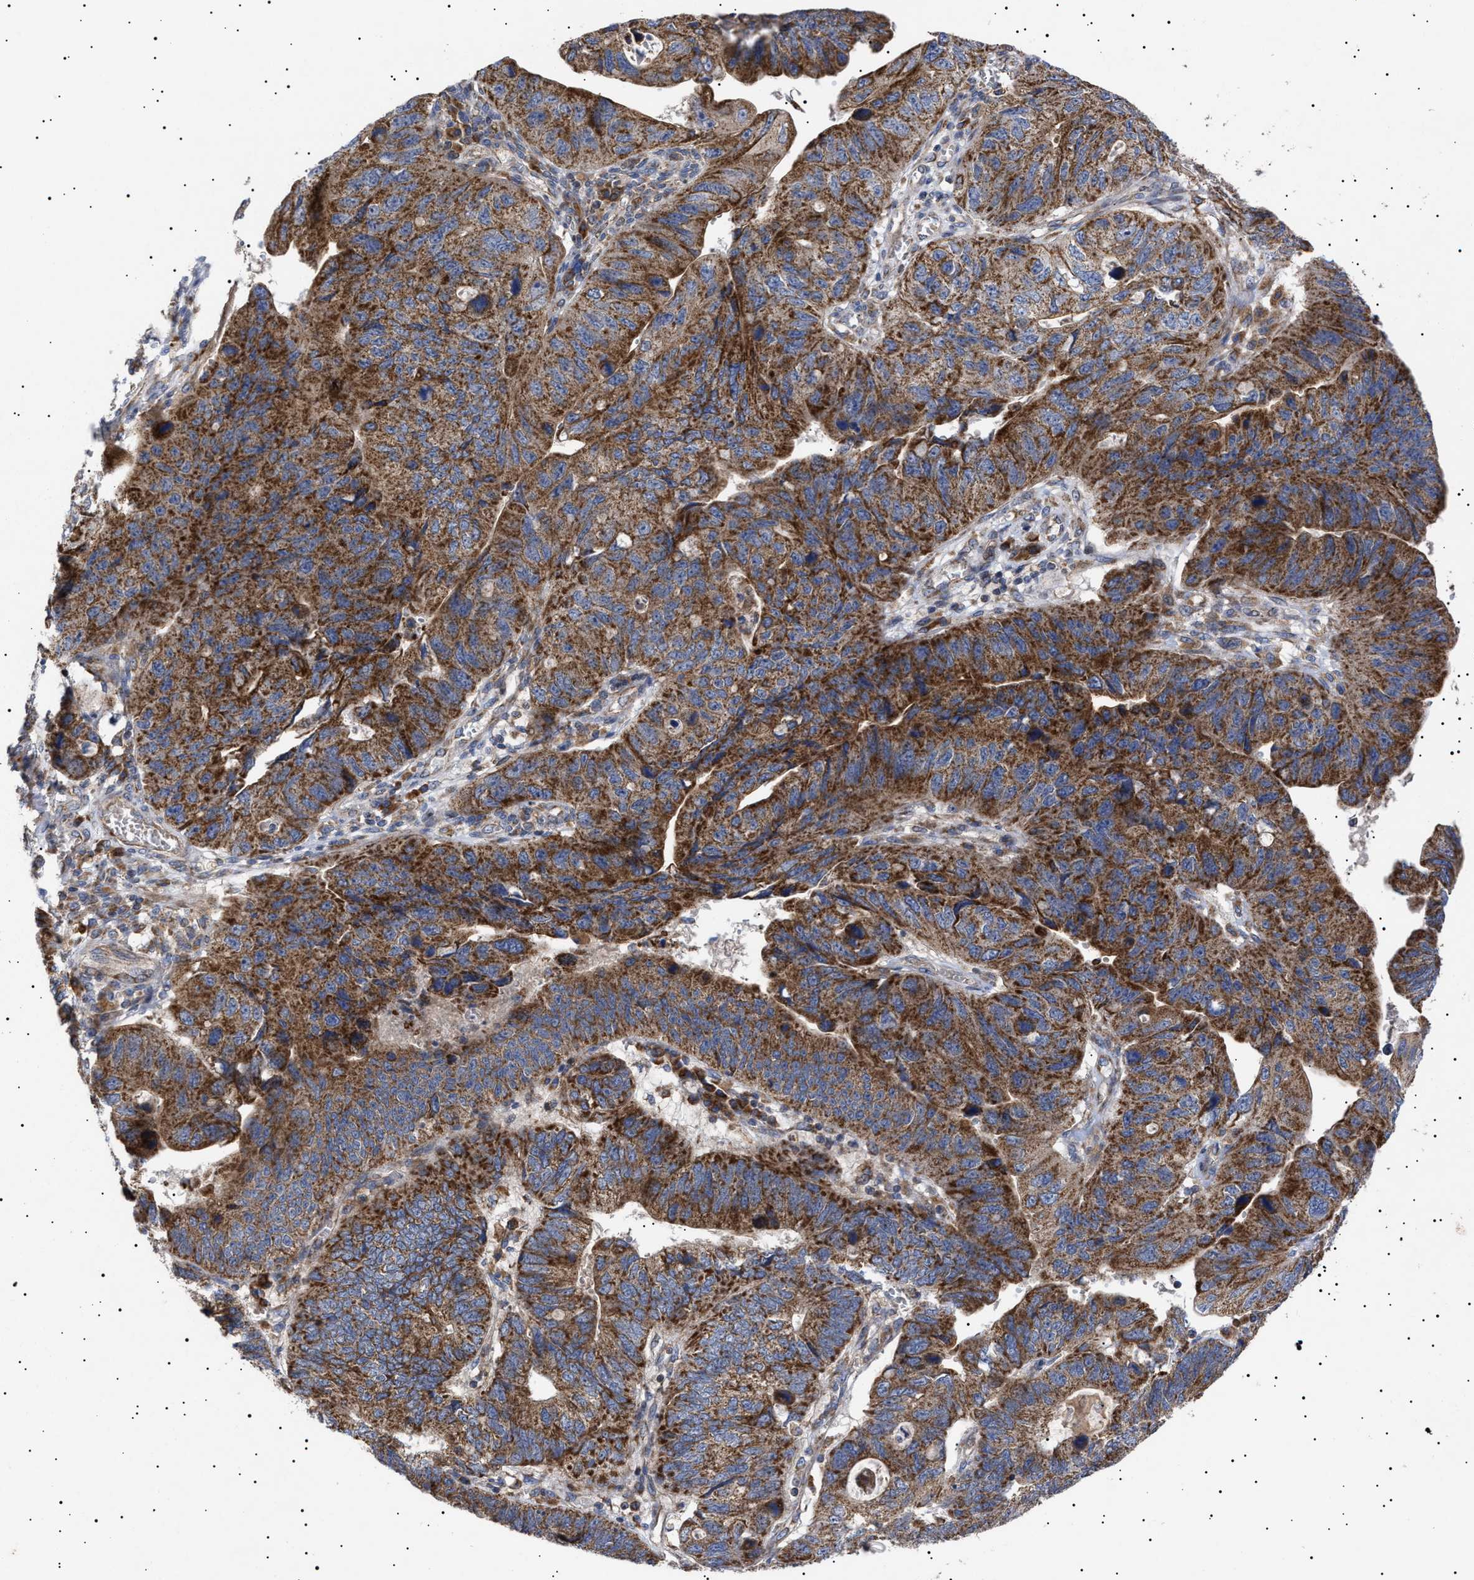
{"staining": {"intensity": "strong", "quantity": ">75%", "location": "cytoplasmic/membranous"}, "tissue": "stomach cancer", "cell_type": "Tumor cells", "image_type": "cancer", "snomed": [{"axis": "morphology", "description": "Adenocarcinoma, NOS"}, {"axis": "topography", "description": "Stomach"}], "caption": "Protein positivity by immunohistochemistry (IHC) demonstrates strong cytoplasmic/membranous positivity in approximately >75% of tumor cells in adenocarcinoma (stomach). Immunohistochemistry stains the protein in brown and the nuclei are stained blue.", "gene": "MRPL10", "patient": {"sex": "male", "age": 59}}